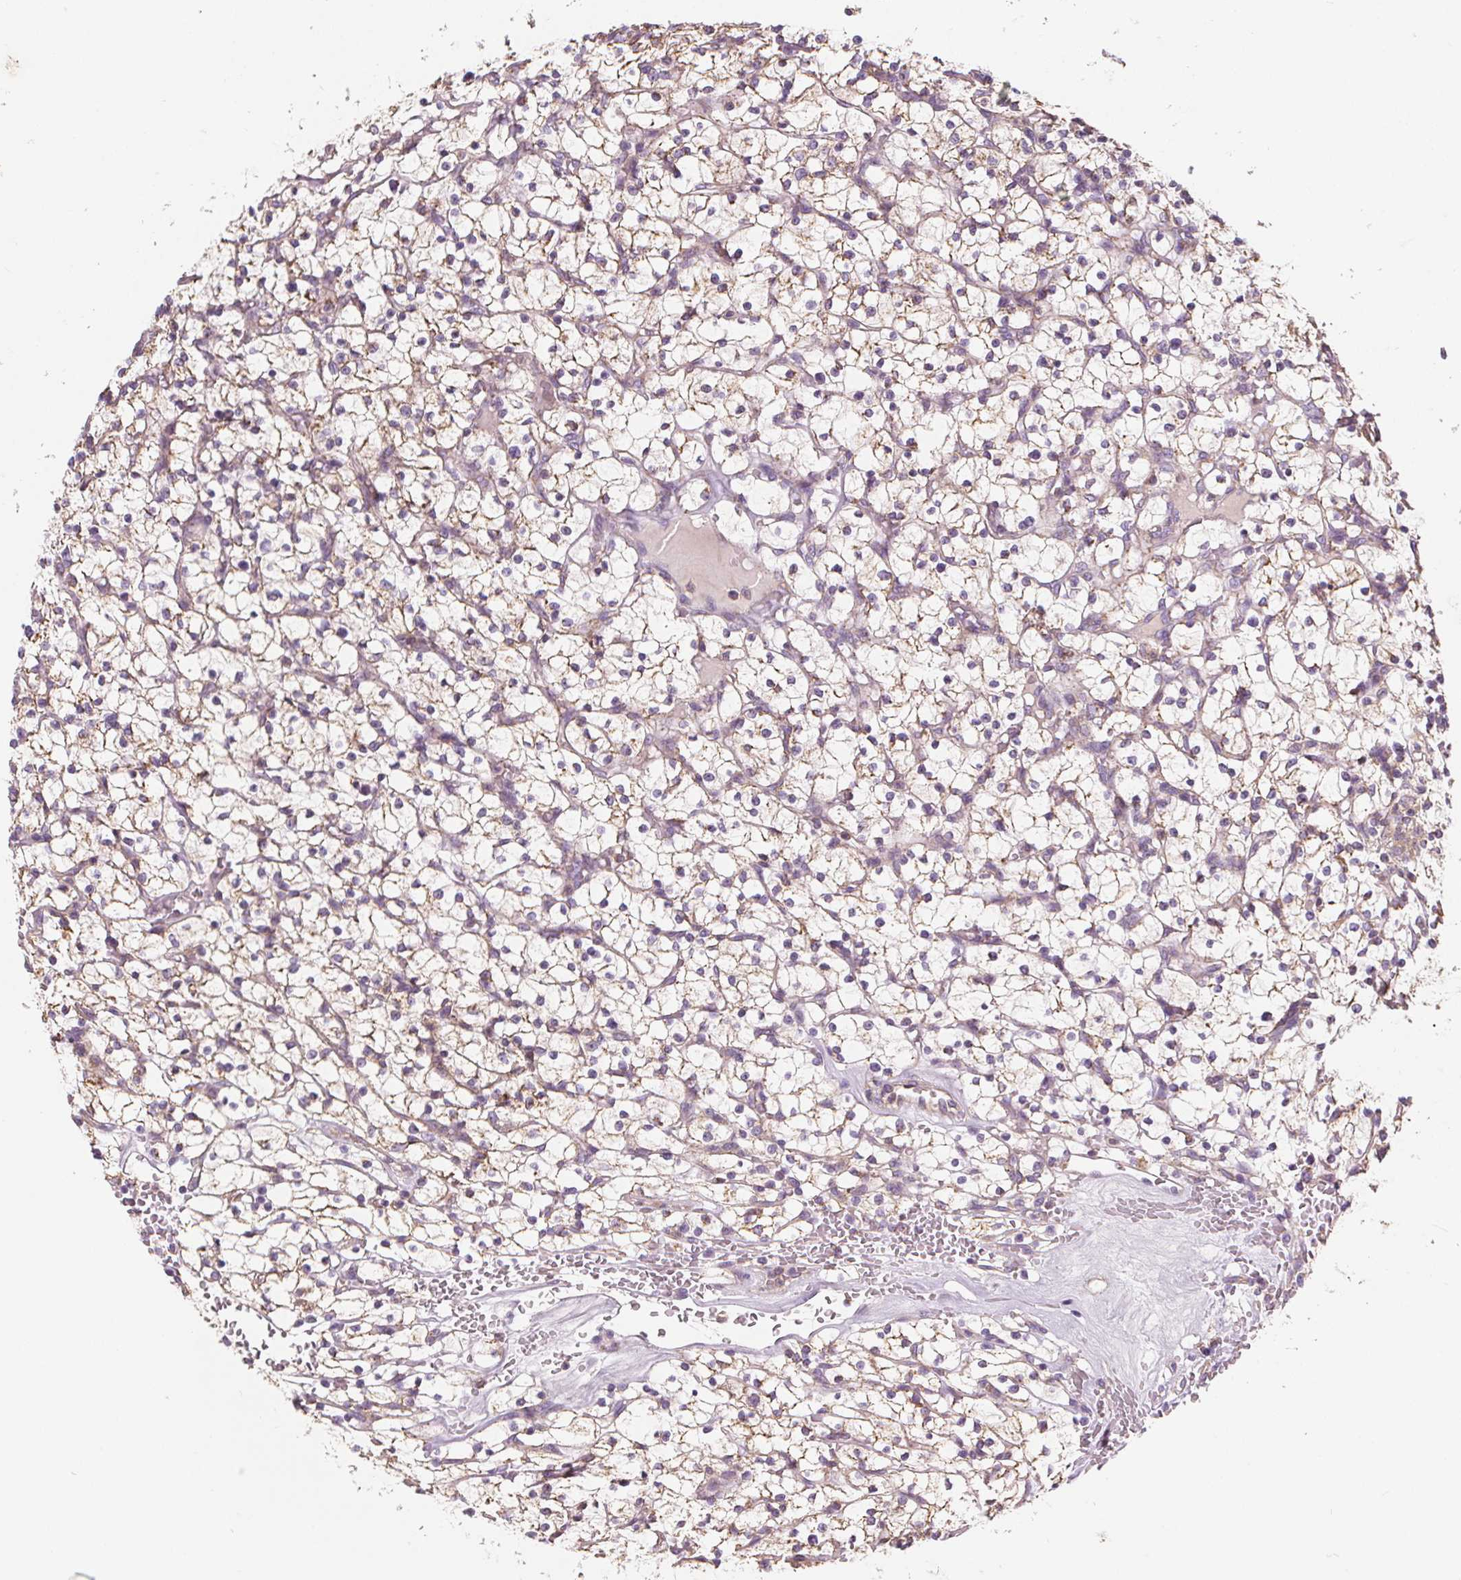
{"staining": {"intensity": "weak", "quantity": "25%-75%", "location": "cytoplasmic/membranous"}, "tissue": "renal cancer", "cell_type": "Tumor cells", "image_type": "cancer", "snomed": [{"axis": "morphology", "description": "Adenocarcinoma, NOS"}, {"axis": "topography", "description": "Kidney"}], "caption": "The histopathology image displays staining of renal cancer, revealing weak cytoplasmic/membranous protein expression (brown color) within tumor cells. The protein of interest is shown in brown color, while the nuclei are stained blue.", "gene": "RAB20", "patient": {"sex": "female", "age": 64}}